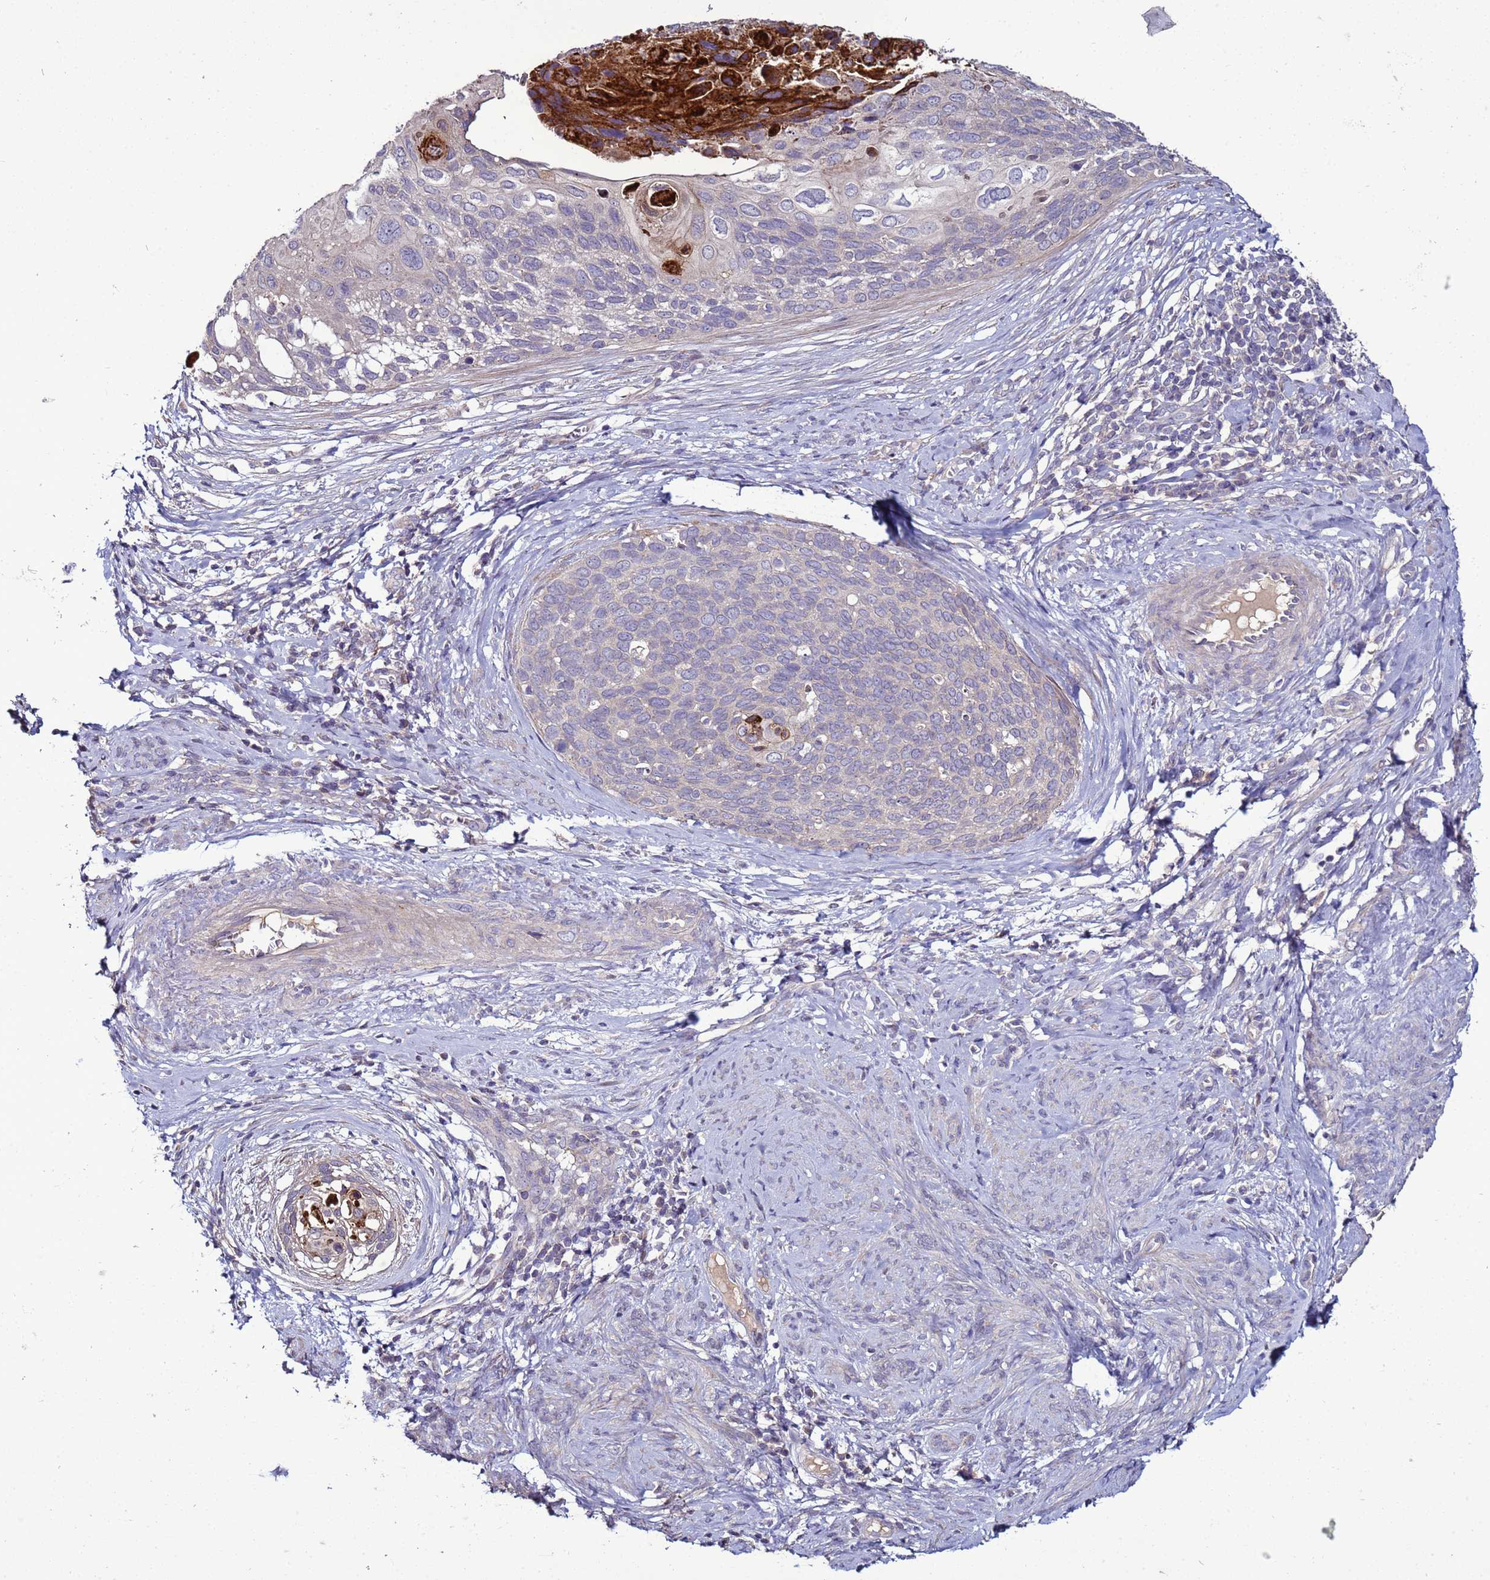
{"staining": {"intensity": "negative", "quantity": "none", "location": "none"}, "tissue": "cervical cancer", "cell_type": "Tumor cells", "image_type": "cancer", "snomed": [{"axis": "morphology", "description": "Squamous cell carcinoma, NOS"}, {"axis": "topography", "description": "Cervix"}], "caption": "Squamous cell carcinoma (cervical) was stained to show a protein in brown. There is no significant staining in tumor cells.", "gene": "RABL2B", "patient": {"sex": "female", "age": 80}}